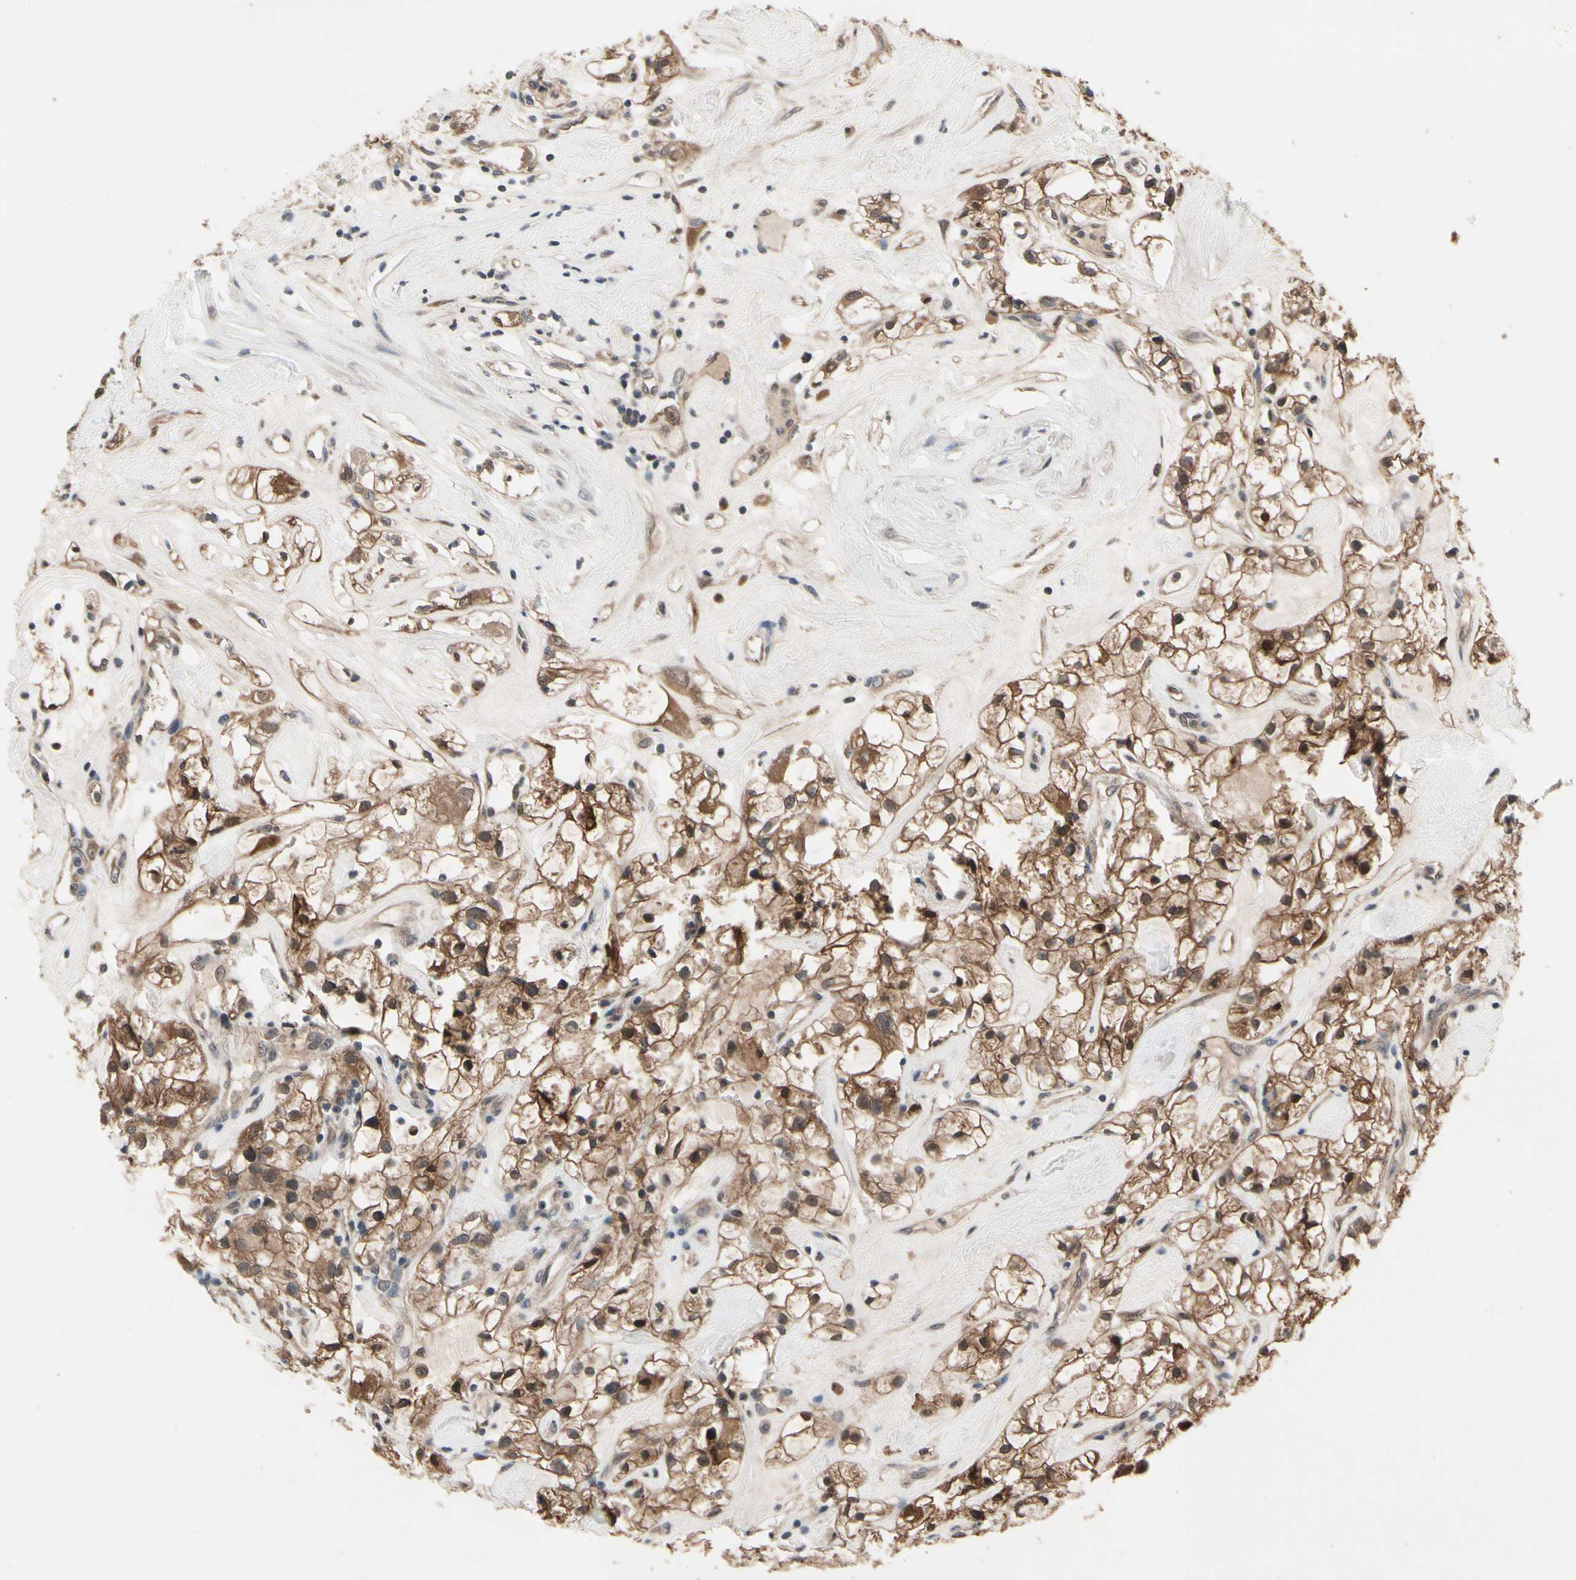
{"staining": {"intensity": "moderate", "quantity": ">75%", "location": "cytoplasmic/membranous"}, "tissue": "renal cancer", "cell_type": "Tumor cells", "image_type": "cancer", "snomed": [{"axis": "morphology", "description": "Adenocarcinoma, NOS"}, {"axis": "topography", "description": "Kidney"}], "caption": "A brown stain shows moderate cytoplasmic/membranous staining of a protein in renal cancer (adenocarcinoma) tumor cells.", "gene": "PRDX6", "patient": {"sex": "female", "age": 60}}